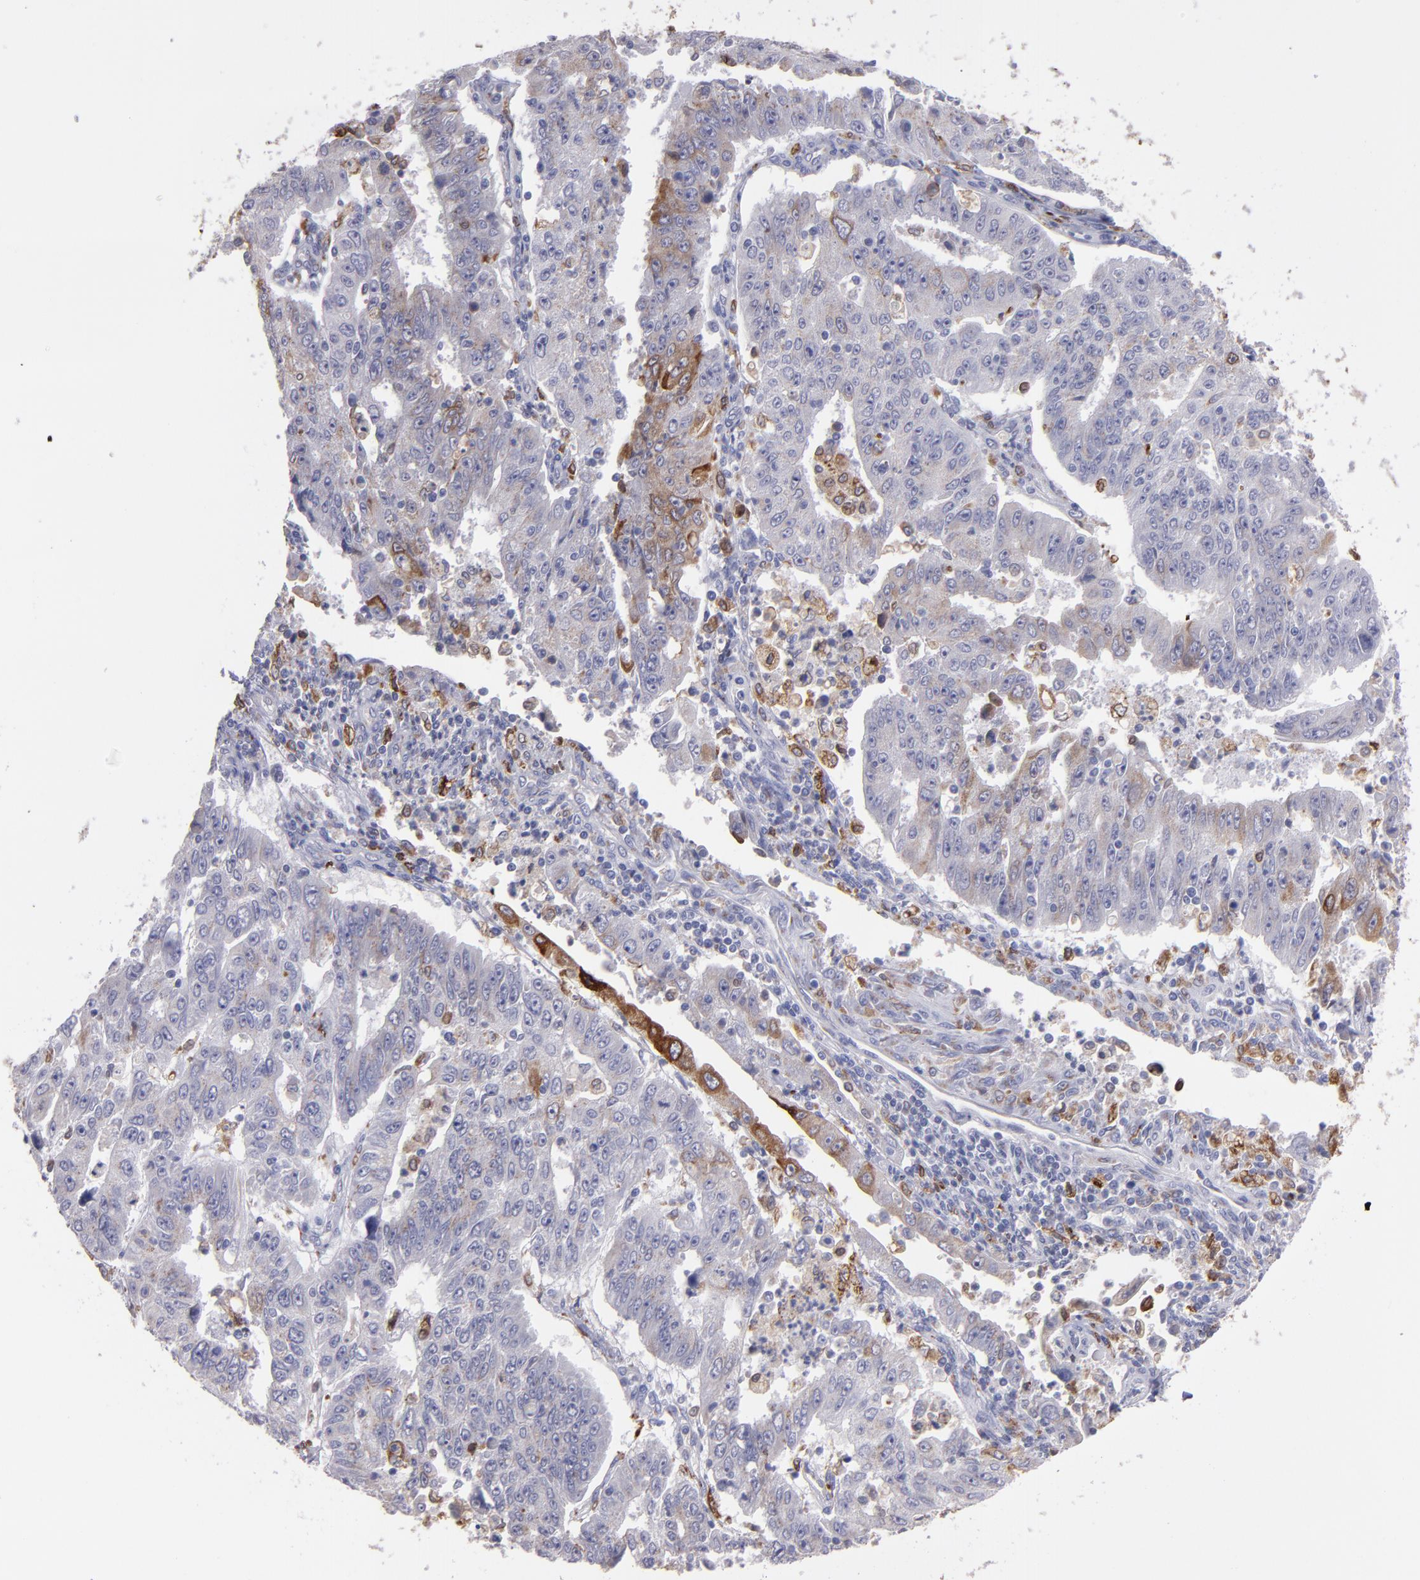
{"staining": {"intensity": "weak", "quantity": "25%-75%", "location": "cytoplasmic/membranous"}, "tissue": "endometrial cancer", "cell_type": "Tumor cells", "image_type": "cancer", "snomed": [{"axis": "morphology", "description": "Adenocarcinoma, NOS"}, {"axis": "topography", "description": "Endometrium"}], "caption": "Endometrial adenocarcinoma stained with DAB immunohistochemistry (IHC) exhibits low levels of weak cytoplasmic/membranous expression in approximately 25%-75% of tumor cells.", "gene": "PTGS1", "patient": {"sex": "female", "age": 42}}